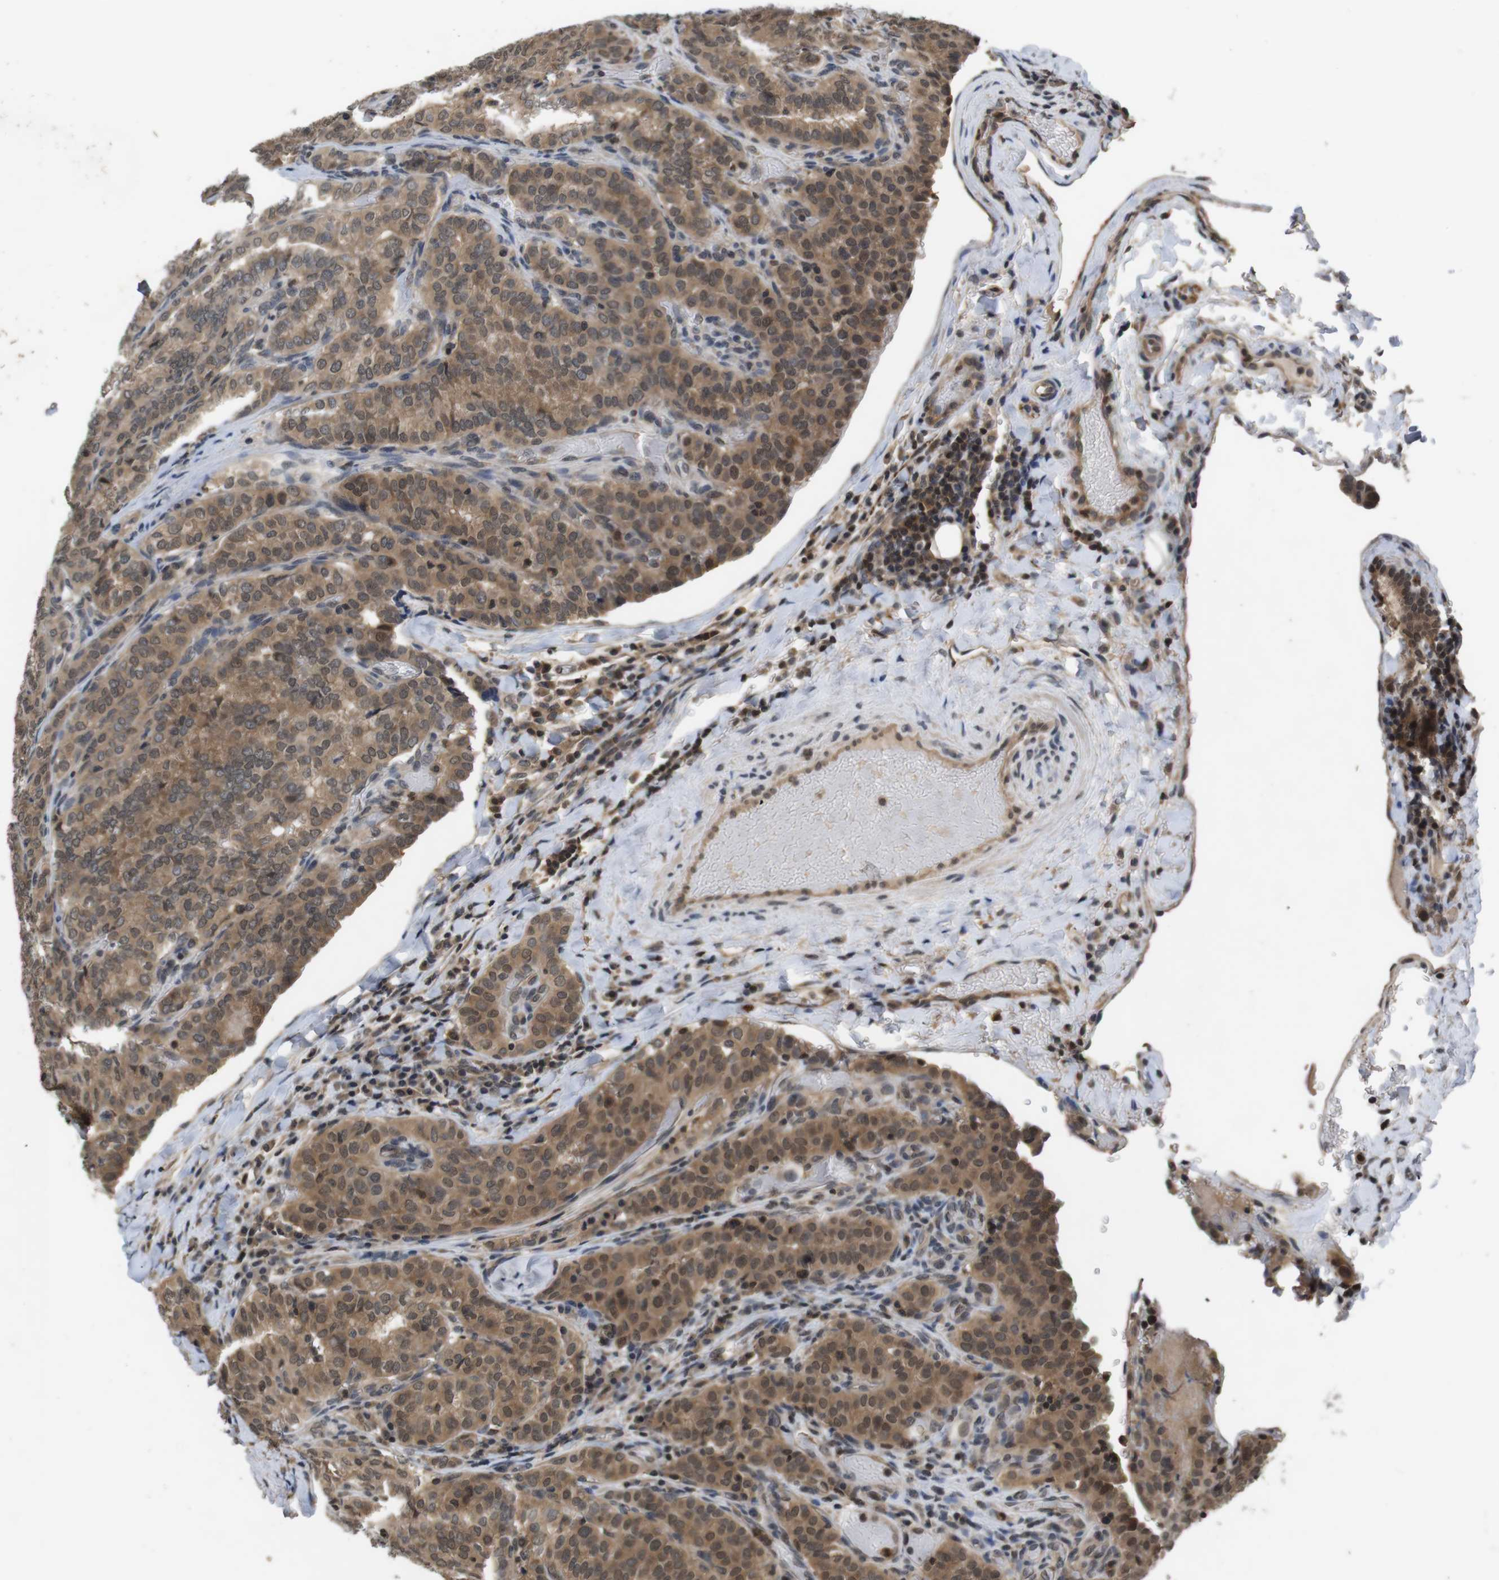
{"staining": {"intensity": "moderate", "quantity": ">75%", "location": "cytoplasmic/membranous"}, "tissue": "thyroid cancer", "cell_type": "Tumor cells", "image_type": "cancer", "snomed": [{"axis": "morphology", "description": "Normal tissue, NOS"}, {"axis": "morphology", "description": "Papillary adenocarcinoma, NOS"}, {"axis": "topography", "description": "Thyroid gland"}], "caption": "Brown immunohistochemical staining in papillary adenocarcinoma (thyroid) reveals moderate cytoplasmic/membranous staining in about >75% of tumor cells. The protein is shown in brown color, while the nuclei are stained blue.", "gene": "FADD", "patient": {"sex": "female", "age": 30}}